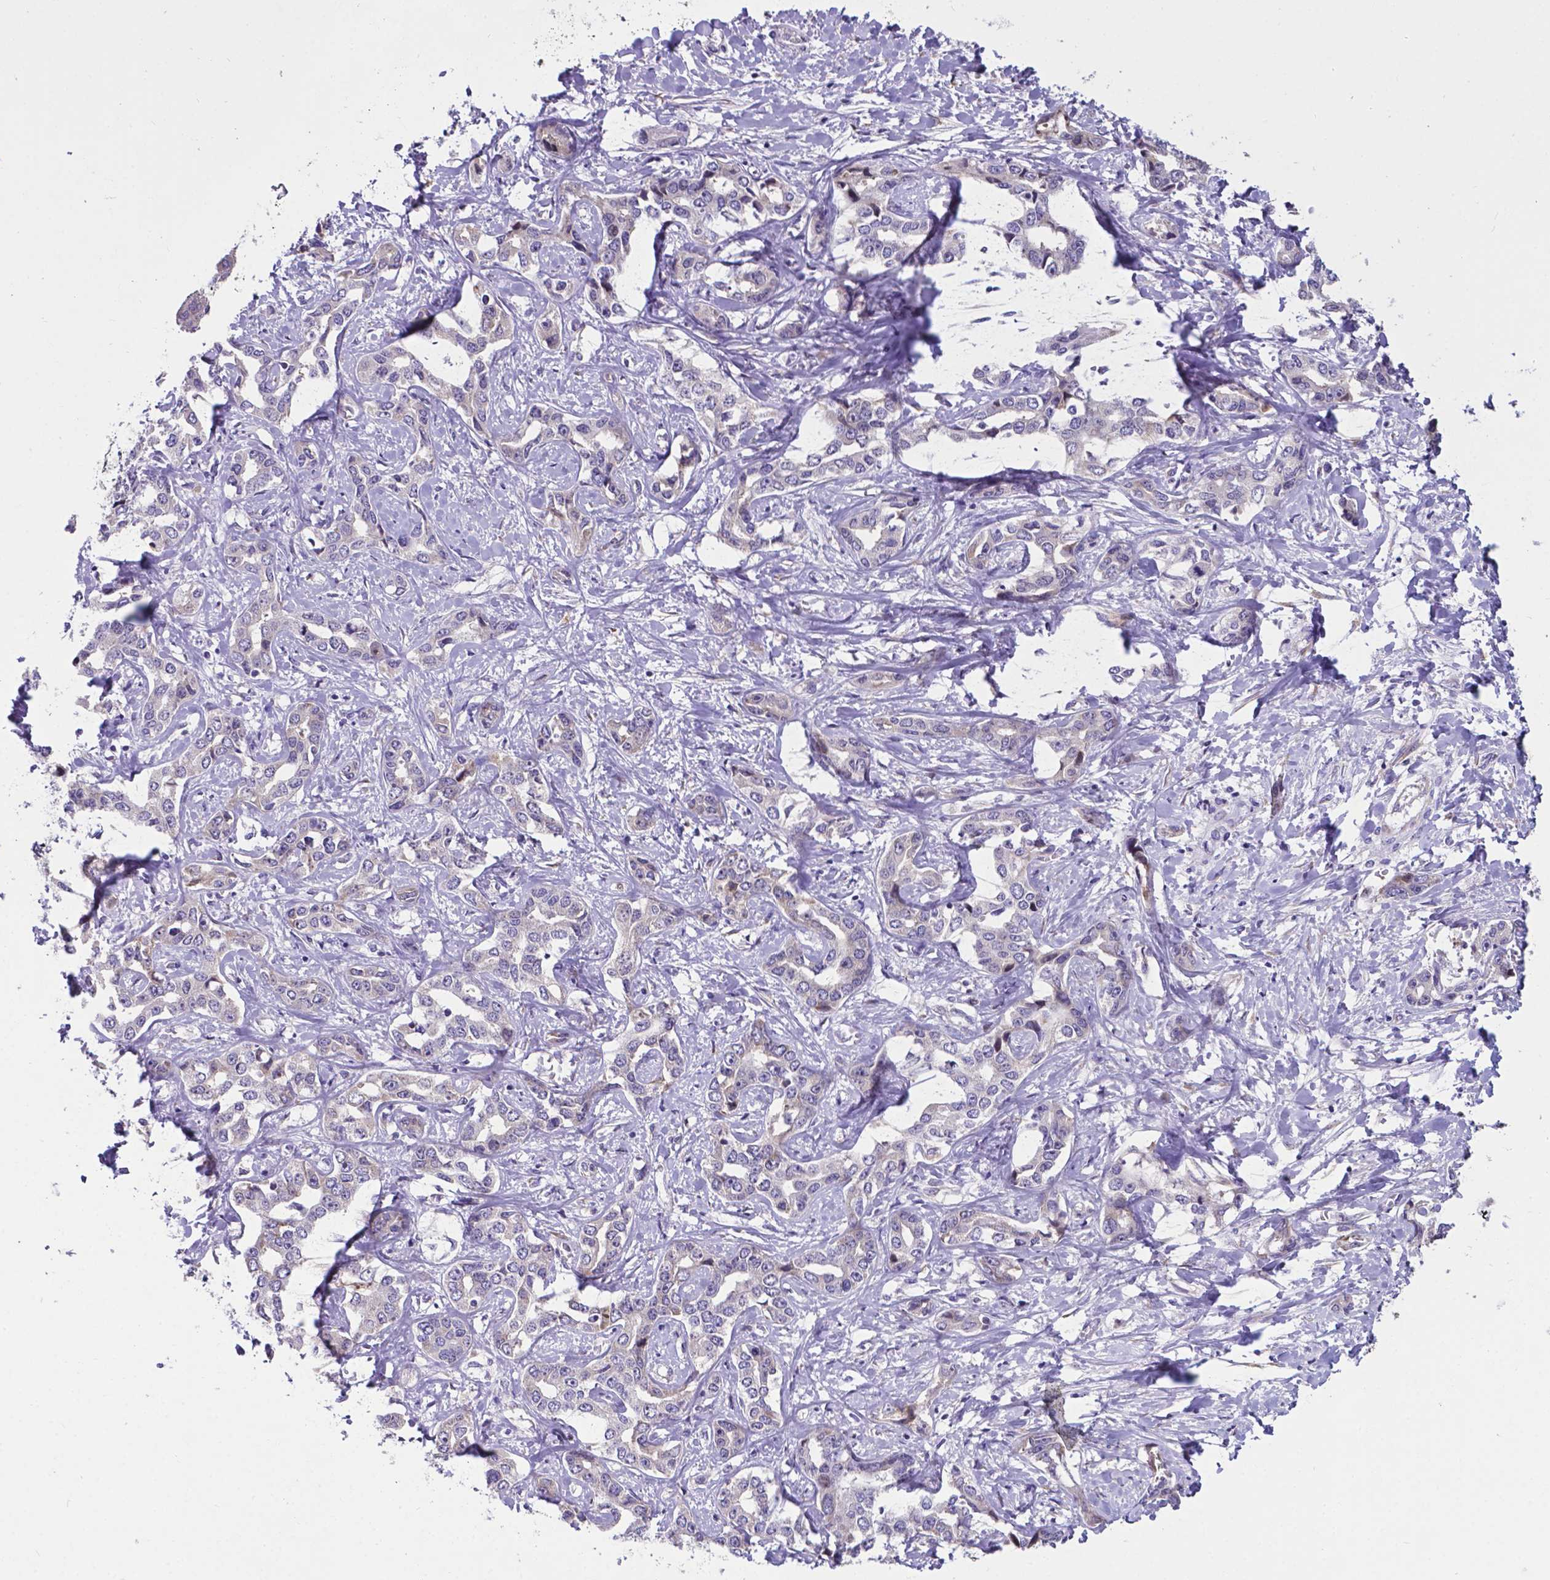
{"staining": {"intensity": "negative", "quantity": "none", "location": "none"}, "tissue": "liver cancer", "cell_type": "Tumor cells", "image_type": "cancer", "snomed": [{"axis": "morphology", "description": "Cholangiocarcinoma"}, {"axis": "topography", "description": "Liver"}], "caption": "DAB (3,3'-diaminobenzidine) immunohistochemical staining of human liver cancer (cholangiocarcinoma) exhibits no significant expression in tumor cells. (DAB IHC, high magnification).", "gene": "RPL6", "patient": {"sex": "male", "age": 59}}